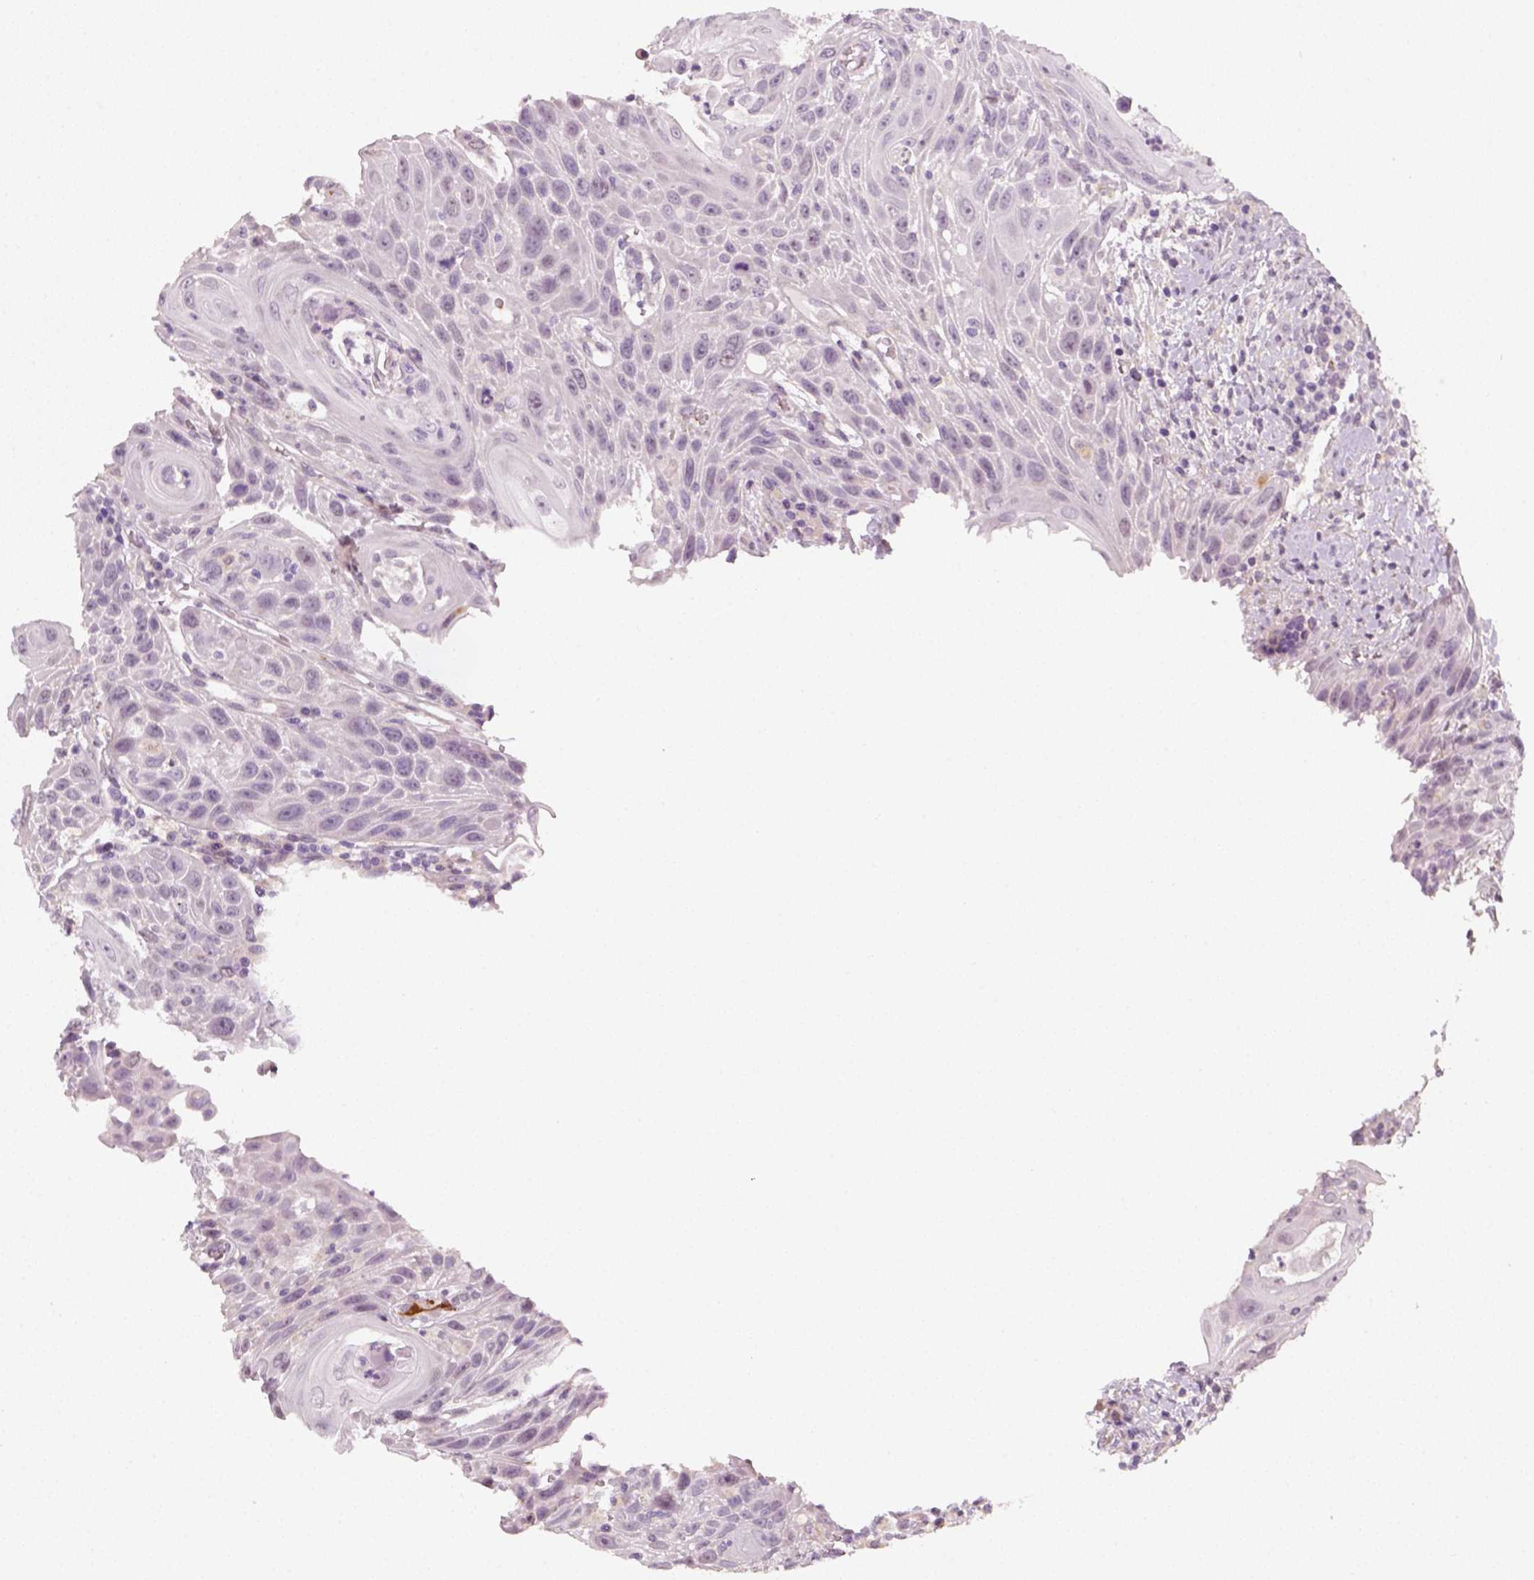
{"staining": {"intensity": "negative", "quantity": "none", "location": "none"}, "tissue": "head and neck cancer", "cell_type": "Tumor cells", "image_type": "cancer", "snomed": [{"axis": "morphology", "description": "Squamous cell carcinoma, NOS"}, {"axis": "topography", "description": "Head-Neck"}], "caption": "Histopathology image shows no protein staining in tumor cells of squamous cell carcinoma (head and neck) tissue.", "gene": "FAM163B", "patient": {"sex": "male", "age": 69}}